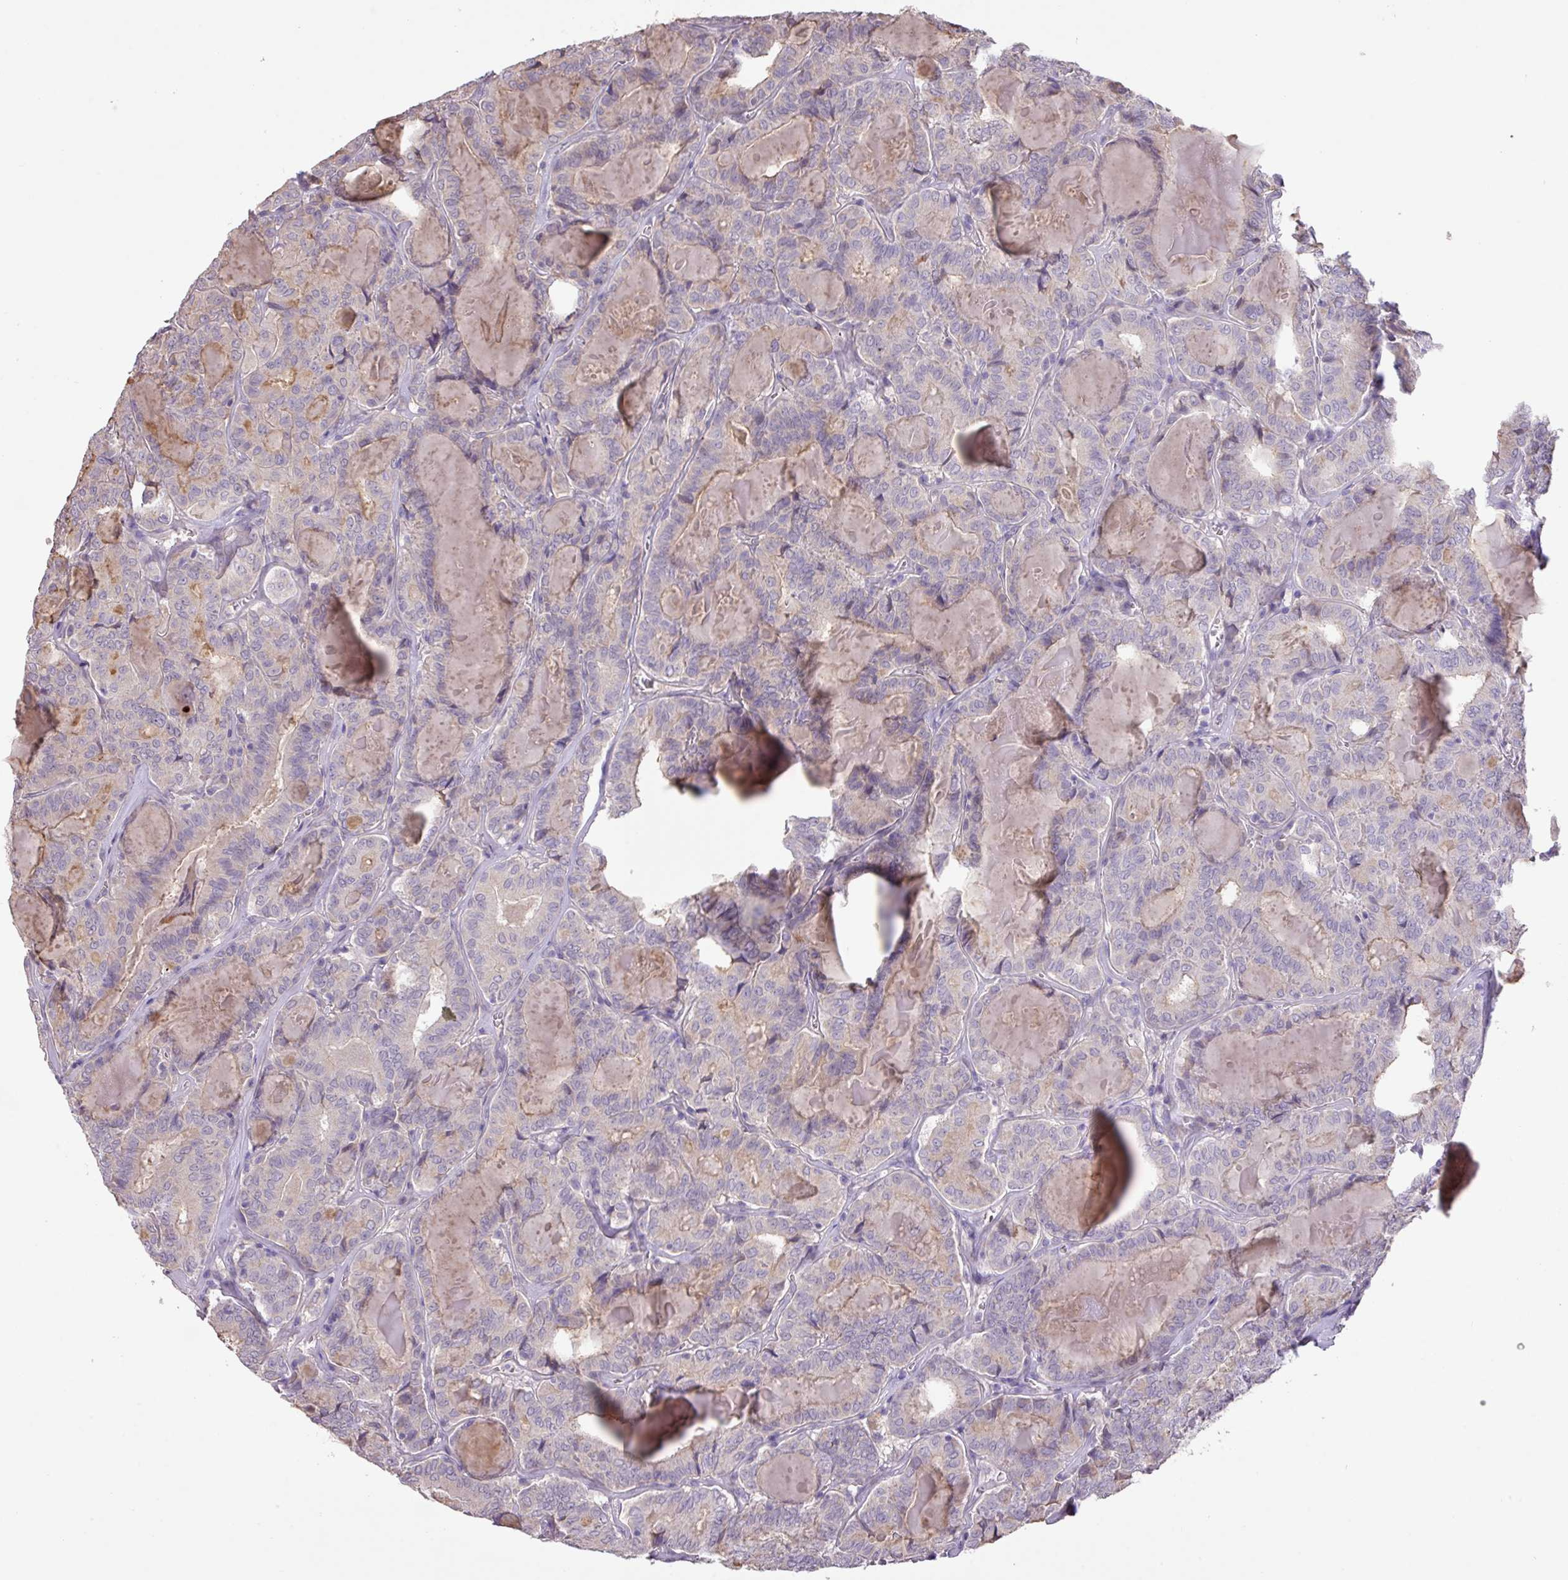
{"staining": {"intensity": "negative", "quantity": "none", "location": "none"}, "tissue": "thyroid cancer", "cell_type": "Tumor cells", "image_type": "cancer", "snomed": [{"axis": "morphology", "description": "Papillary adenocarcinoma, NOS"}, {"axis": "topography", "description": "Thyroid gland"}], "caption": "A high-resolution histopathology image shows IHC staining of thyroid cancer, which reveals no significant expression in tumor cells. (DAB IHC visualized using brightfield microscopy, high magnification).", "gene": "PRADC1", "patient": {"sex": "female", "age": 72}}